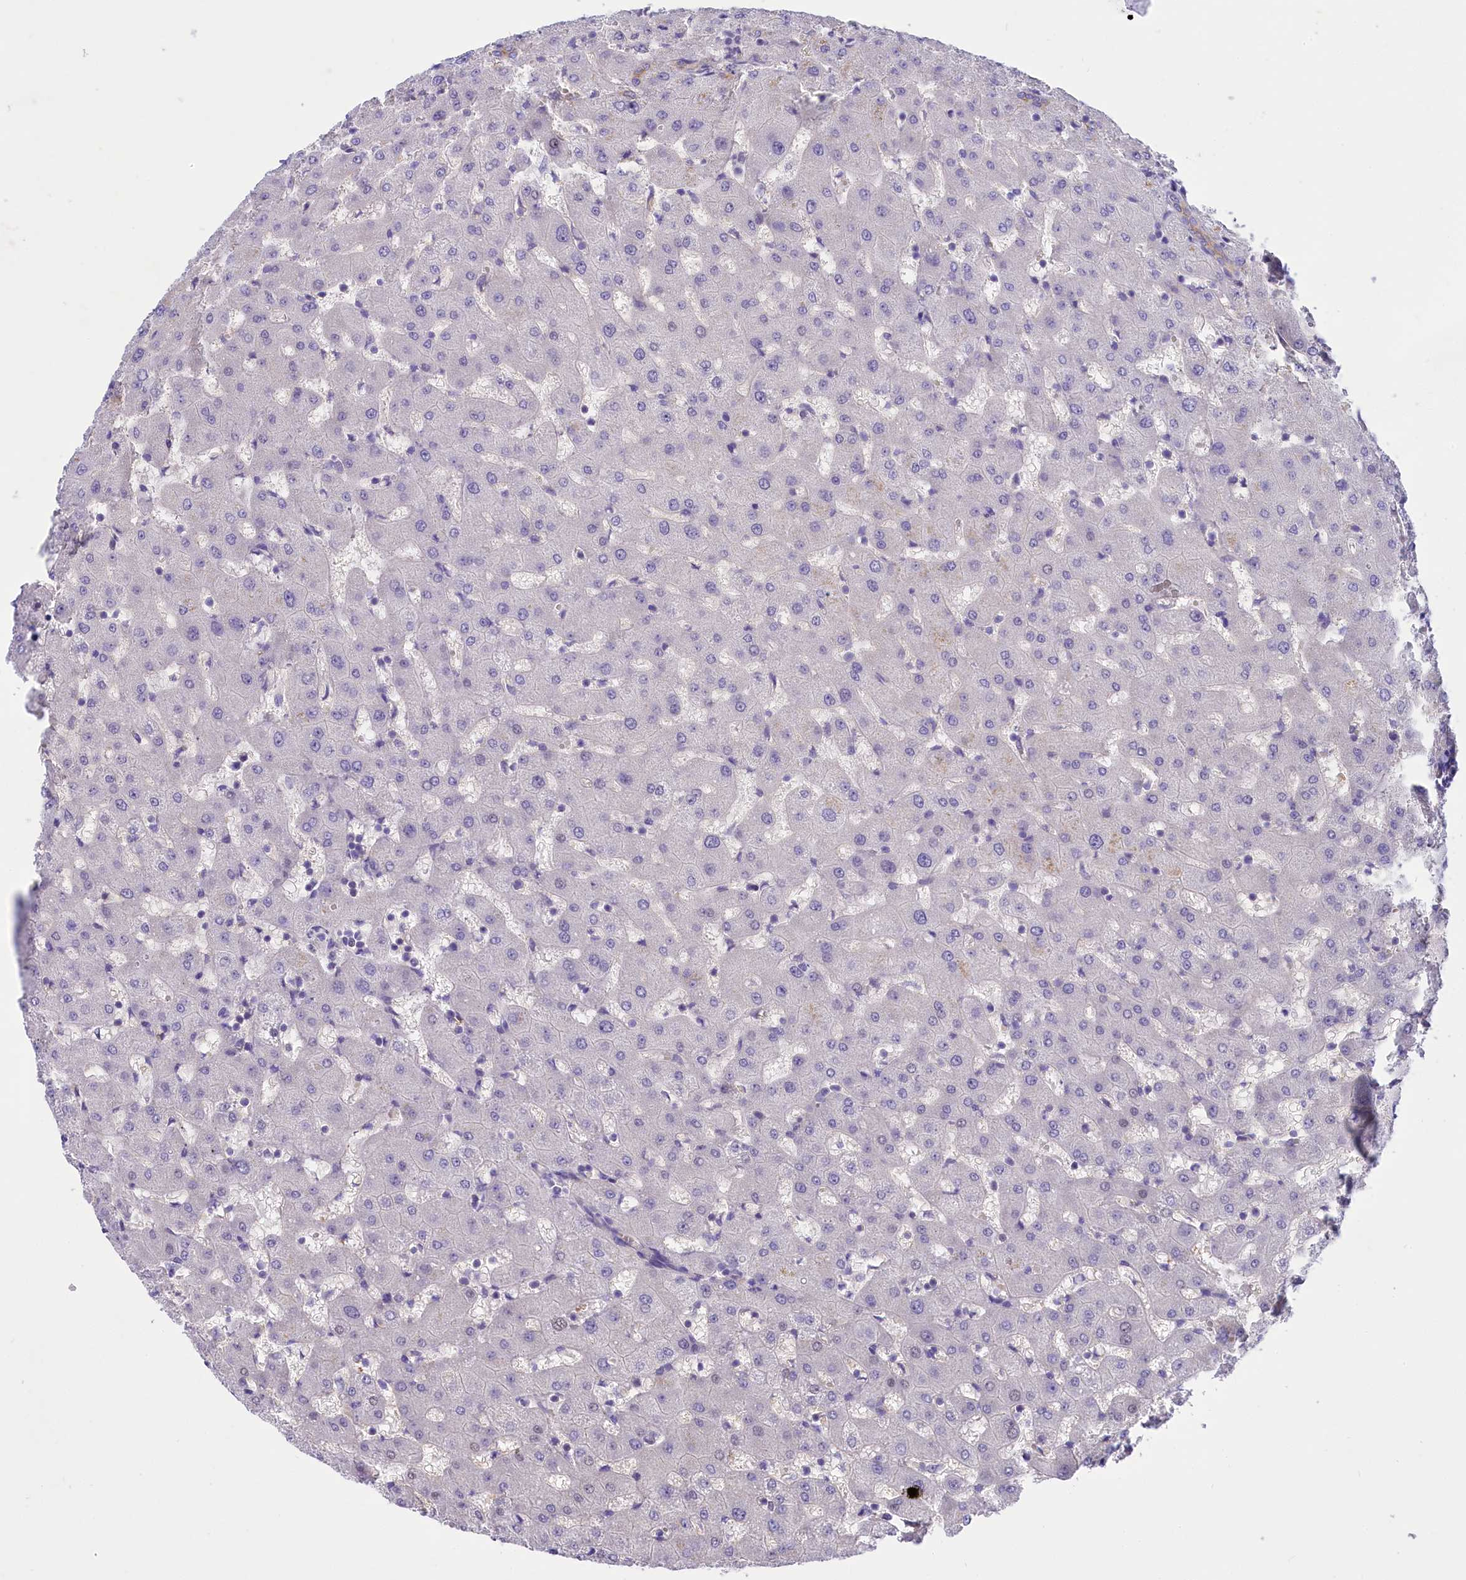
{"staining": {"intensity": "moderate", "quantity": ">75%", "location": "cytoplasmic/membranous"}, "tissue": "liver", "cell_type": "Cholangiocytes", "image_type": "normal", "snomed": [{"axis": "morphology", "description": "Normal tissue, NOS"}, {"axis": "topography", "description": "Liver"}], "caption": "A brown stain shows moderate cytoplasmic/membranous staining of a protein in cholangiocytes of normal liver. (Stains: DAB (3,3'-diaminobenzidine) in brown, nuclei in blue, Microscopy: brightfield microscopy at high magnification).", "gene": "PPP1R13L", "patient": {"sex": "female", "age": 63}}